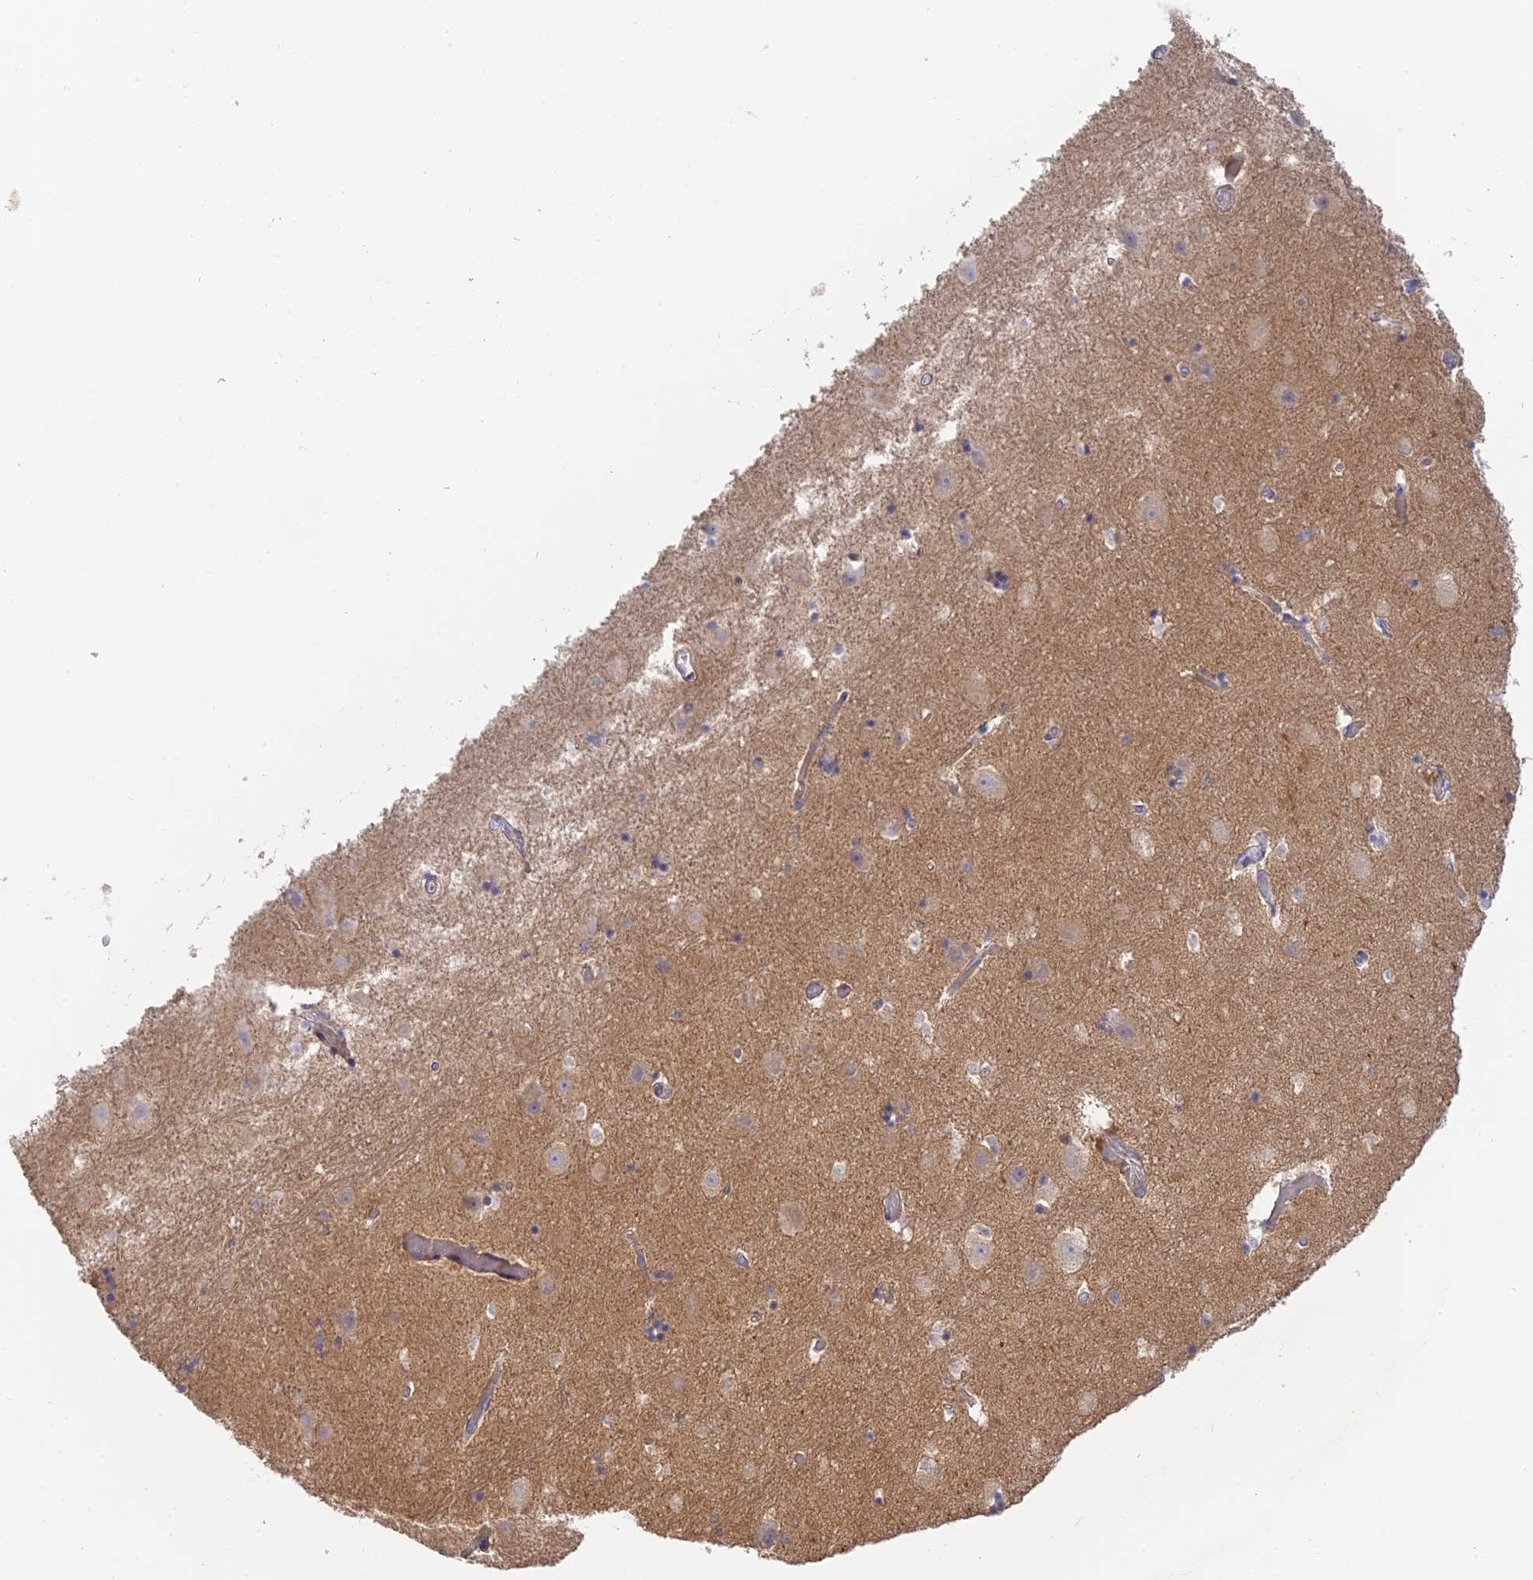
{"staining": {"intensity": "negative", "quantity": "none", "location": "none"}, "tissue": "hippocampus", "cell_type": "Glial cells", "image_type": "normal", "snomed": [{"axis": "morphology", "description": "Normal tissue, NOS"}, {"axis": "topography", "description": "Hippocampus"}], "caption": "The histopathology image exhibits no staining of glial cells in unremarkable hippocampus. The staining is performed using DAB brown chromogen with nuclei counter-stained in using hematoxylin.", "gene": "SFT2D2", "patient": {"sex": "female", "age": 52}}